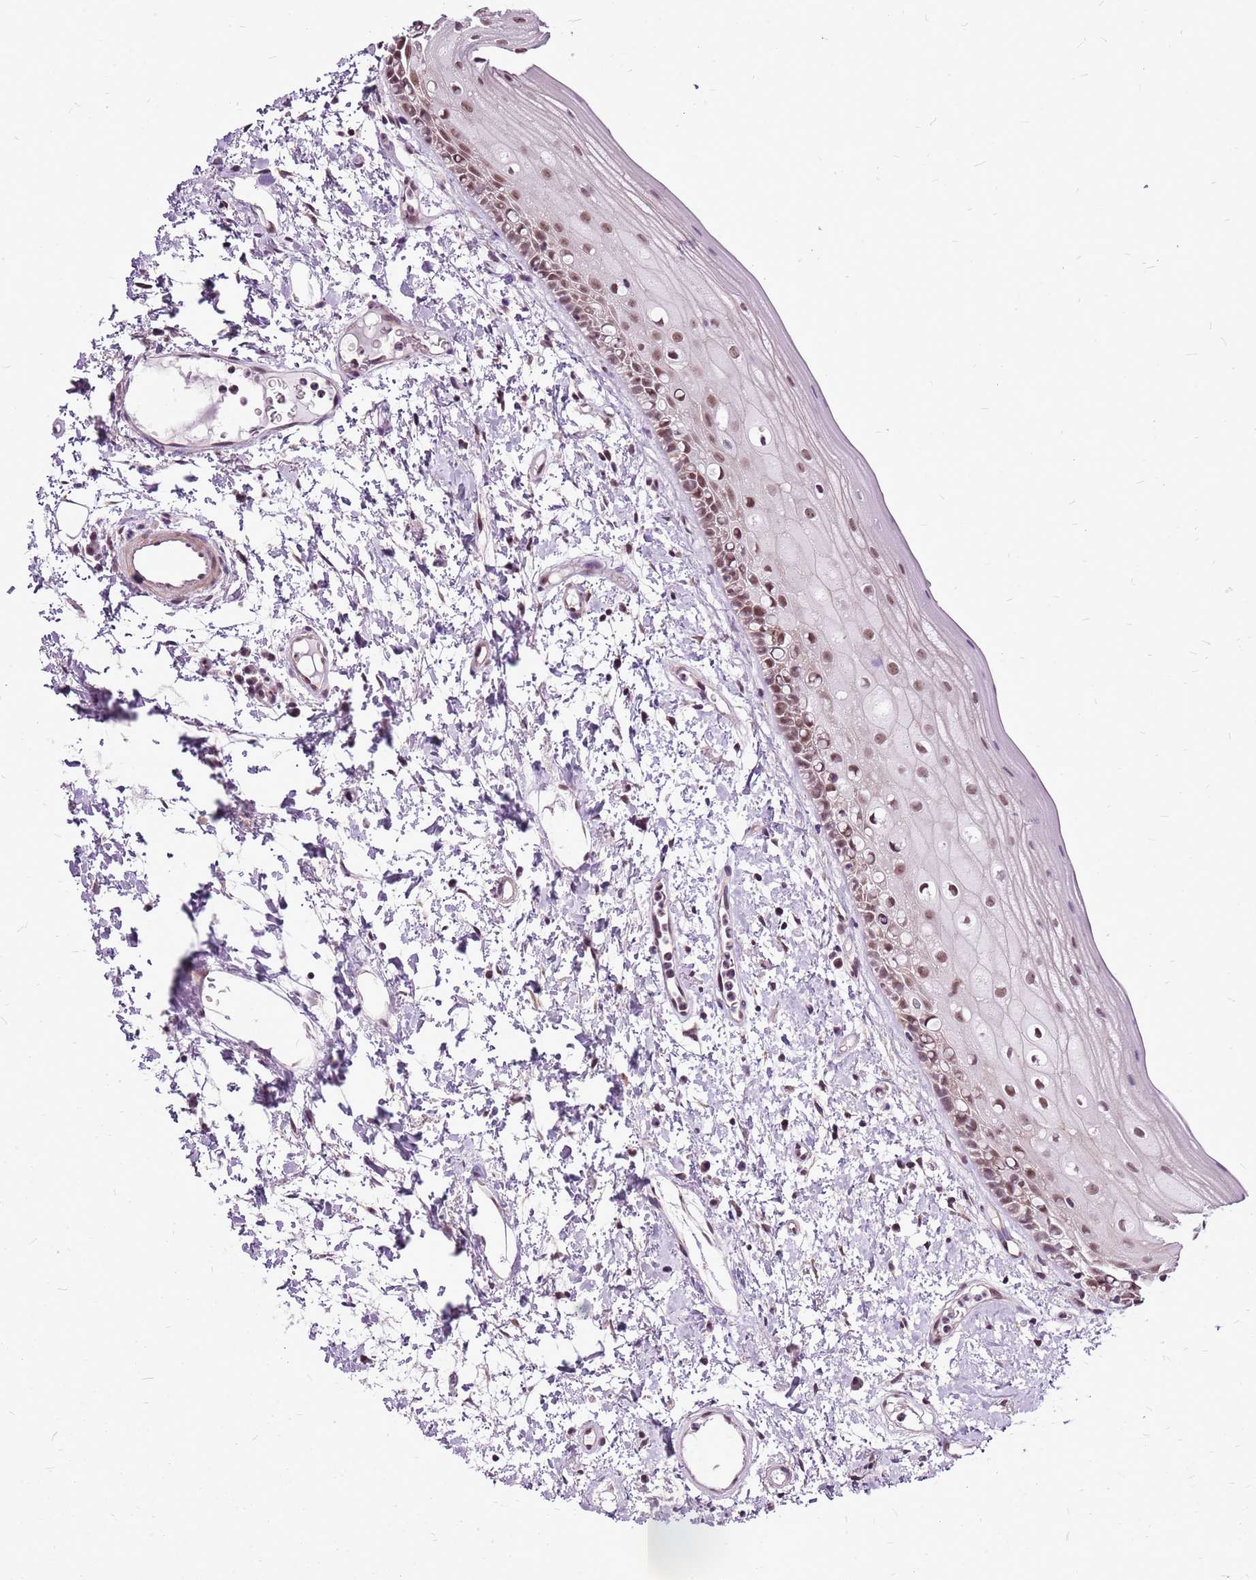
{"staining": {"intensity": "moderate", "quantity": ">75%", "location": "nuclear"}, "tissue": "oral mucosa", "cell_type": "Squamous epithelial cells", "image_type": "normal", "snomed": [{"axis": "morphology", "description": "Normal tissue, NOS"}, {"axis": "topography", "description": "Oral tissue"}], "caption": "This photomicrograph demonstrates normal oral mucosa stained with IHC to label a protein in brown. The nuclear of squamous epithelial cells show moderate positivity for the protein. Nuclei are counter-stained blue.", "gene": "CCDC166", "patient": {"sex": "female", "age": 76}}